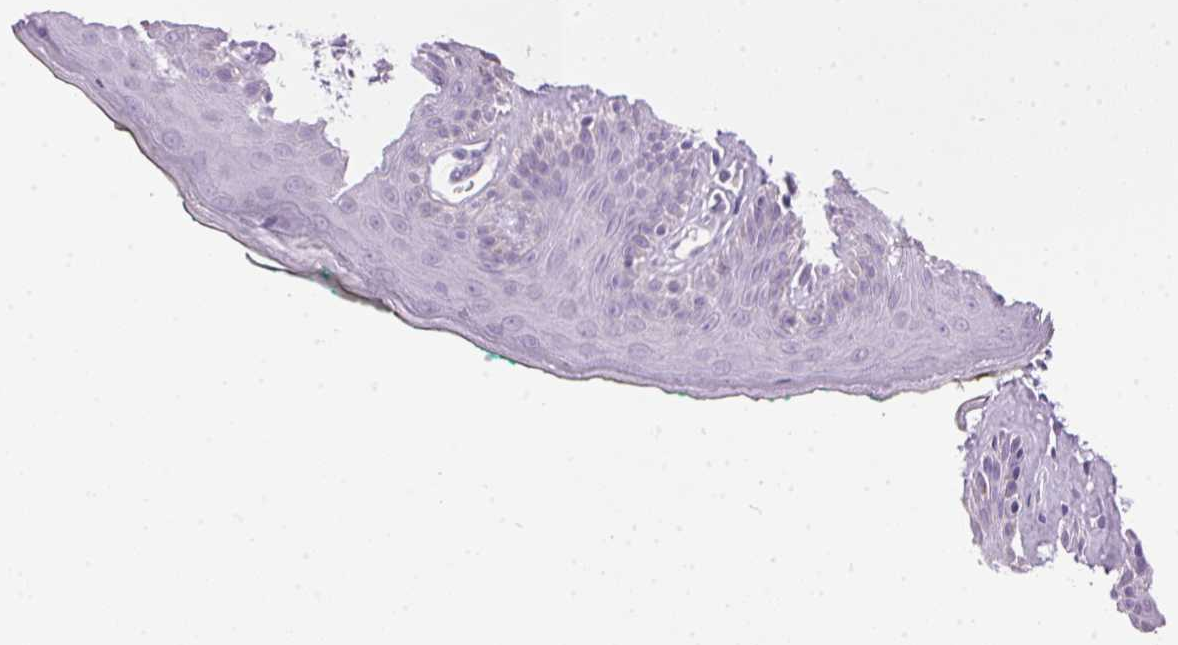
{"staining": {"intensity": "negative", "quantity": "none", "location": "none"}, "tissue": "skin", "cell_type": "Epidermal cells", "image_type": "normal", "snomed": [{"axis": "morphology", "description": "Normal tissue, NOS"}, {"axis": "topography", "description": "Vulva"}, {"axis": "topography", "description": "Peripheral nerve tissue"}], "caption": "A histopathology image of human skin is negative for staining in epidermal cells. Nuclei are stained in blue.", "gene": "SP7", "patient": {"sex": "female", "age": 66}}